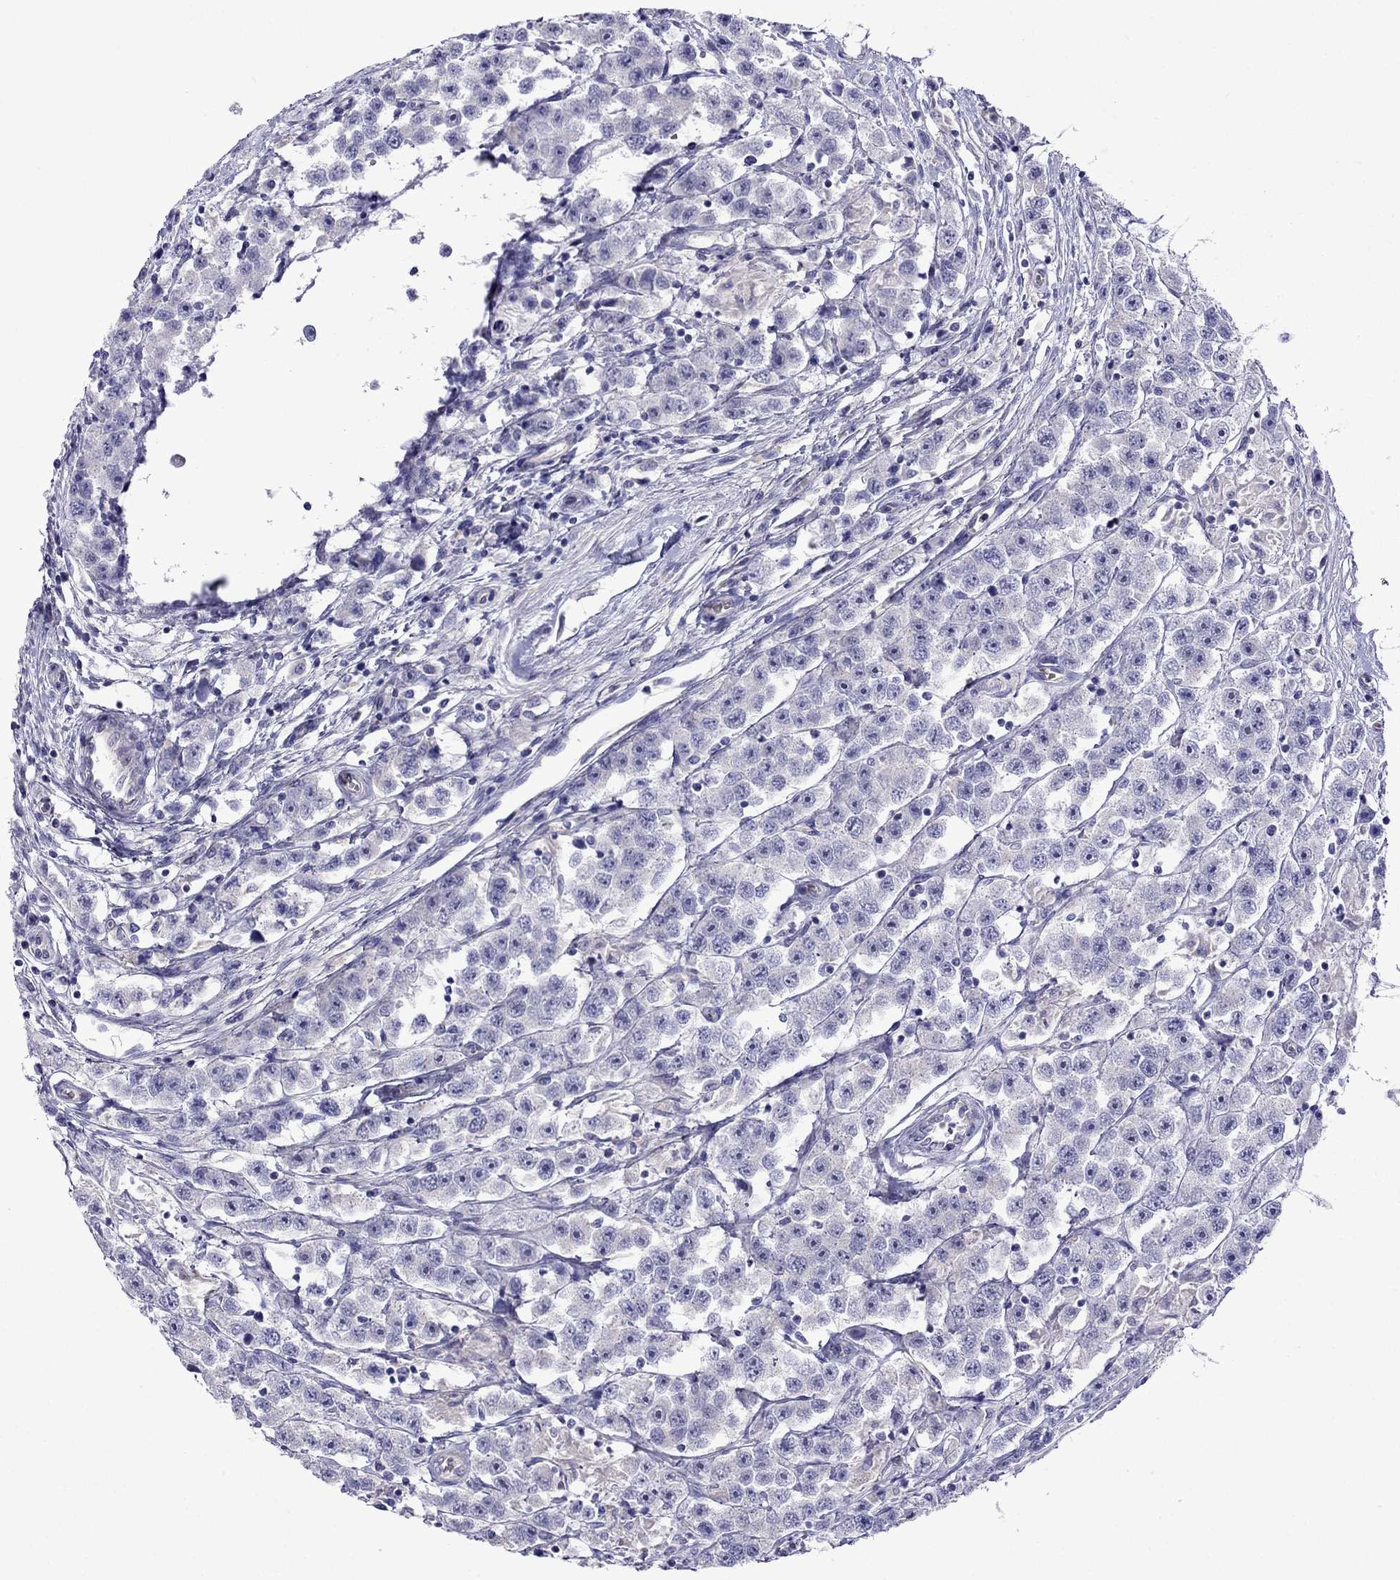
{"staining": {"intensity": "negative", "quantity": "none", "location": "none"}, "tissue": "testis cancer", "cell_type": "Tumor cells", "image_type": "cancer", "snomed": [{"axis": "morphology", "description": "Seminoma, NOS"}, {"axis": "topography", "description": "Testis"}], "caption": "Human testis cancer stained for a protein using immunohistochemistry (IHC) exhibits no staining in tumor cells.", "gene": "TDRD1", "patient": {"sex": "male", "age": 45}}